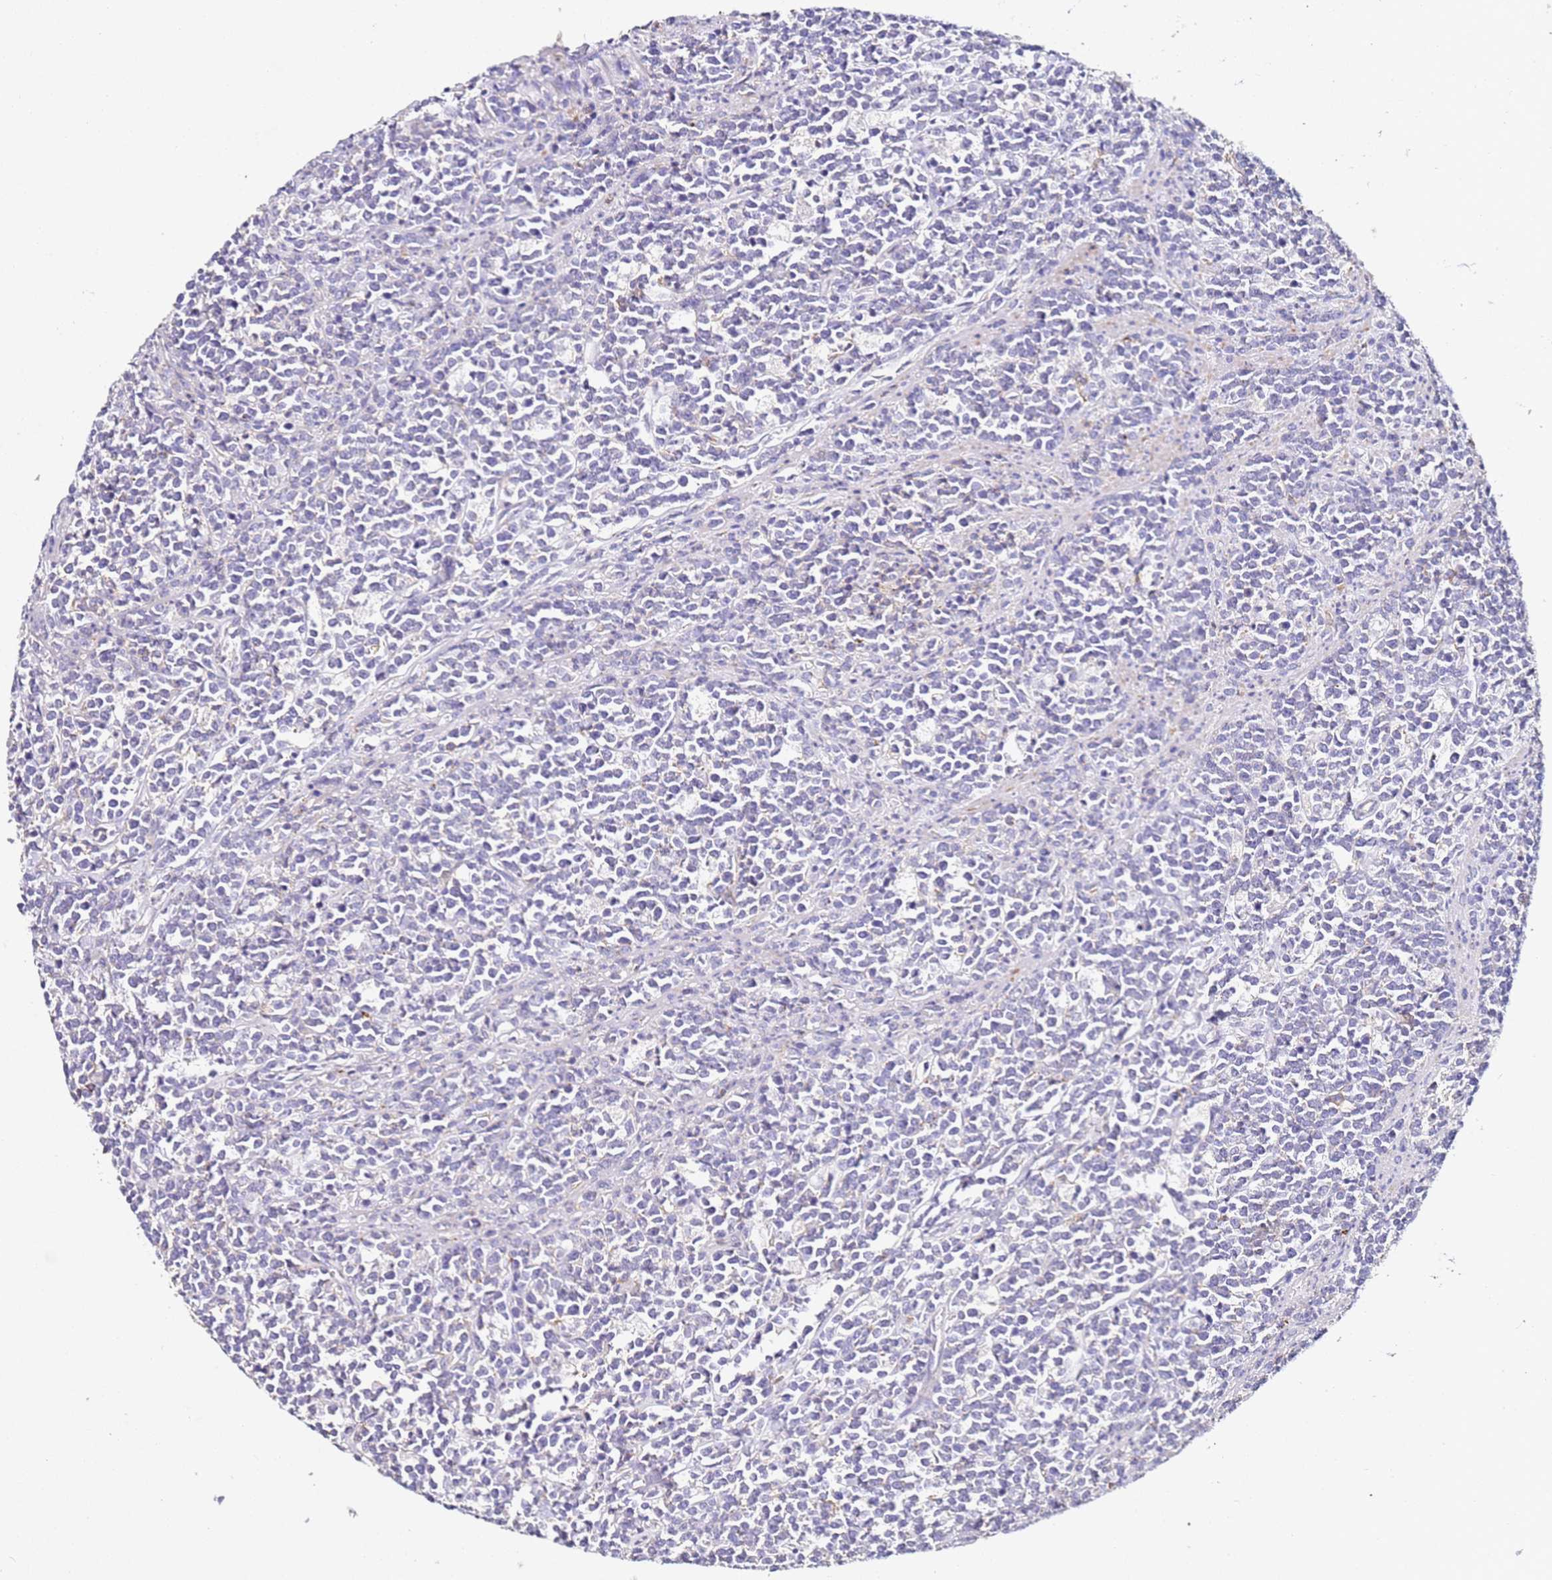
{"staining": {"intensity": "negative", "quantity": "none", "location": "none"}, "tissue": "lymphoma", "cell_type": "Tumor cells", "image_type": "cancer", "snomed": [{"axis": "morphology", "description": "Malignant lymphoma, non-Hodgkin's type, High grade"}, {"axis": "topography", "description": "Small intestine"}, {"axis": "topography", "description": "Colon"}], "caption": "Histopathology image shows no significant protein expression in tumor cells of lymphoma. (Stains: DAB immunohistochemistry with hematoxylin counter stain, Microscopy: brightfield microscopy at high magnification).", "gene": "ZNF671", "patient": {"sex": "male", "age": 8}}